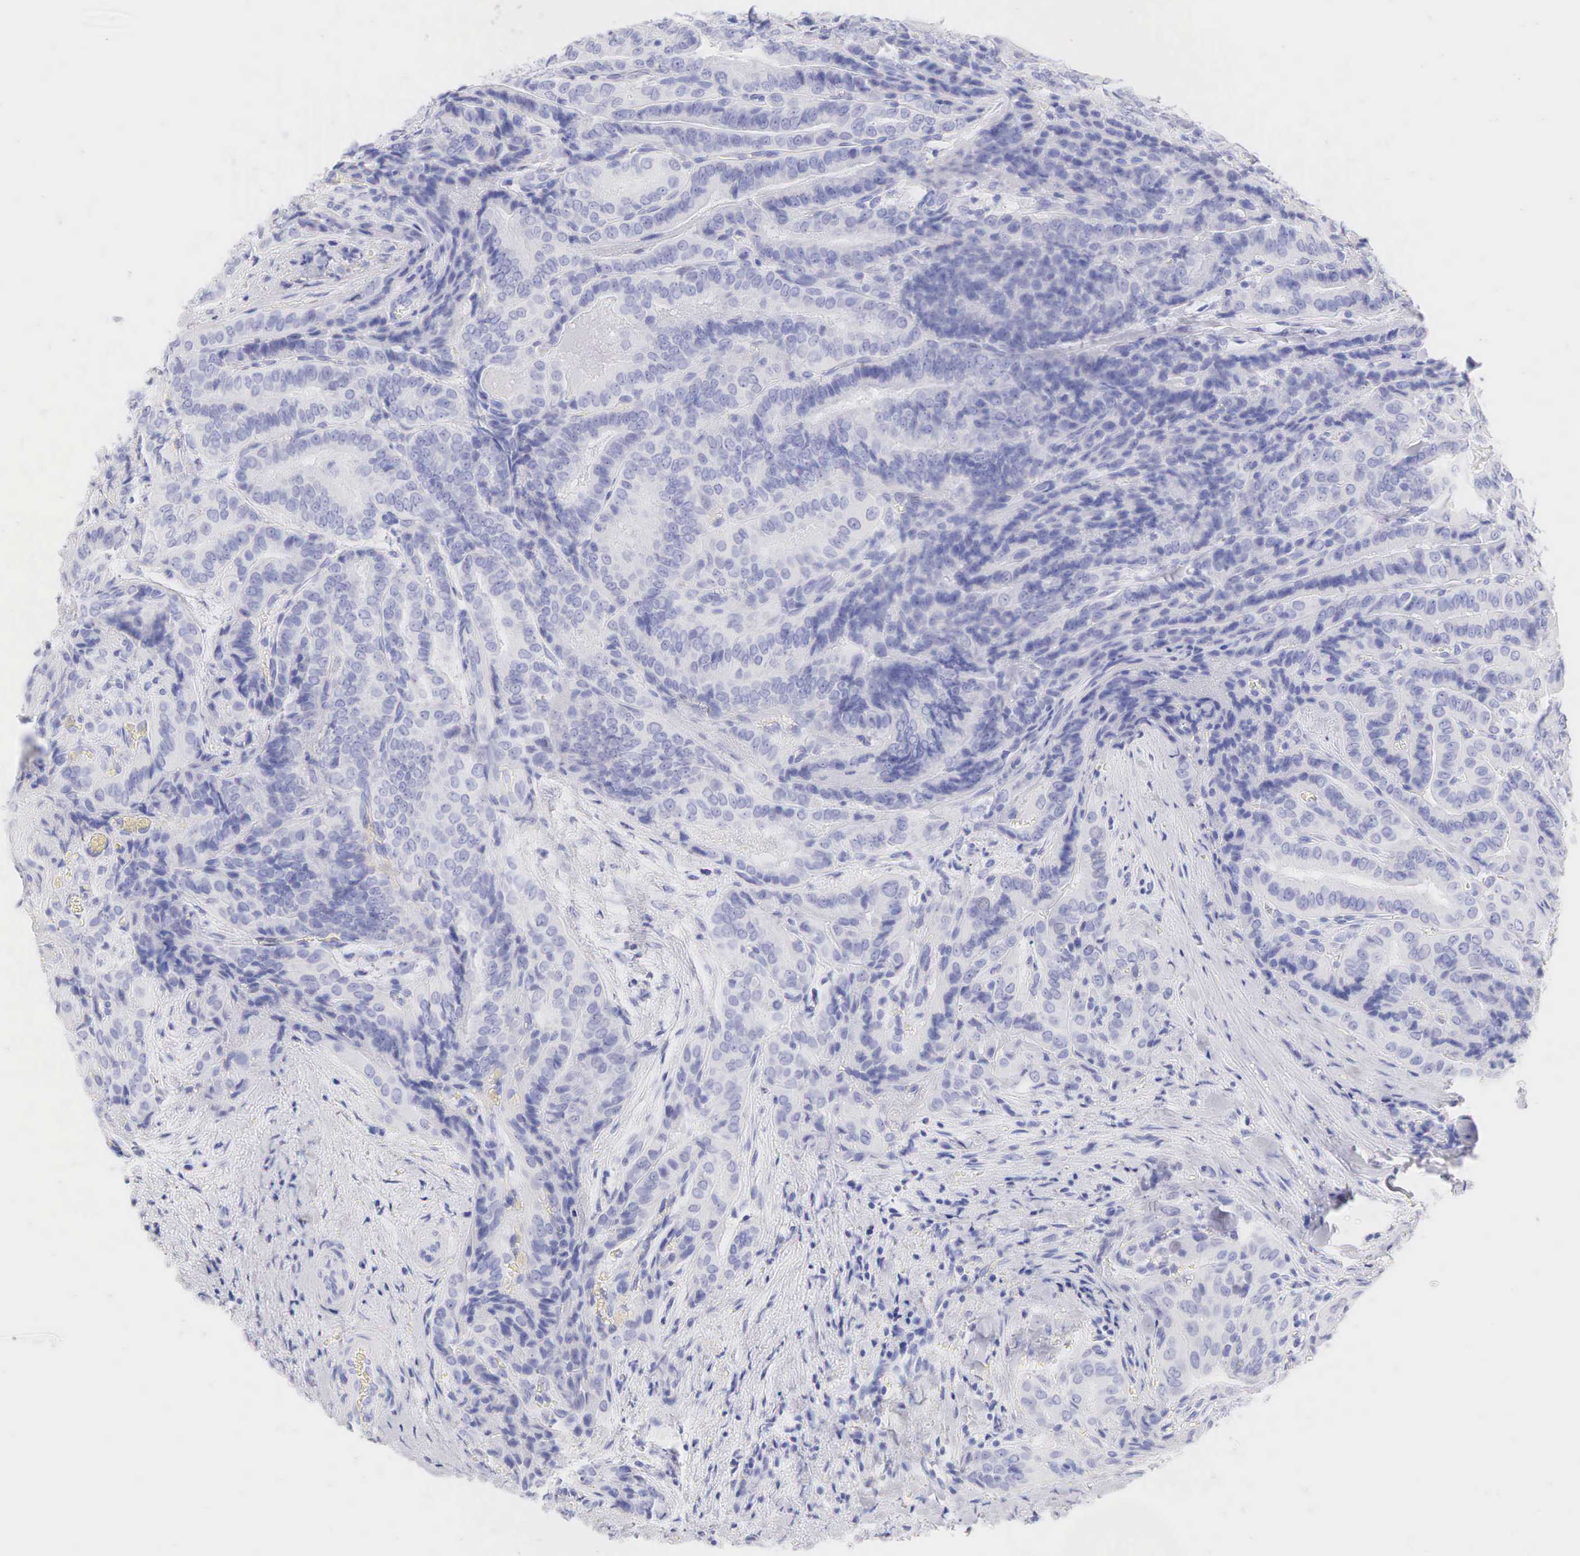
{"staining": {"intensity": "negative", "quantity": "none", "location": "none"}, "tissue": "thyroid cancer", "cell_type": "Tumor cells", "image_type": "cancer", "snomed": [{"axis": "morphology", "description": "Papillary adenocarcinoma, NOS"}, {"axis": "topography", "description": "Thyroid gland"}], "caption": "DAB immunohistochemical staining of thyroid cancer displays no significant staining in tumor cells.", "gene": "KRT14", "patient": {"sex": "female", "age": 71}}